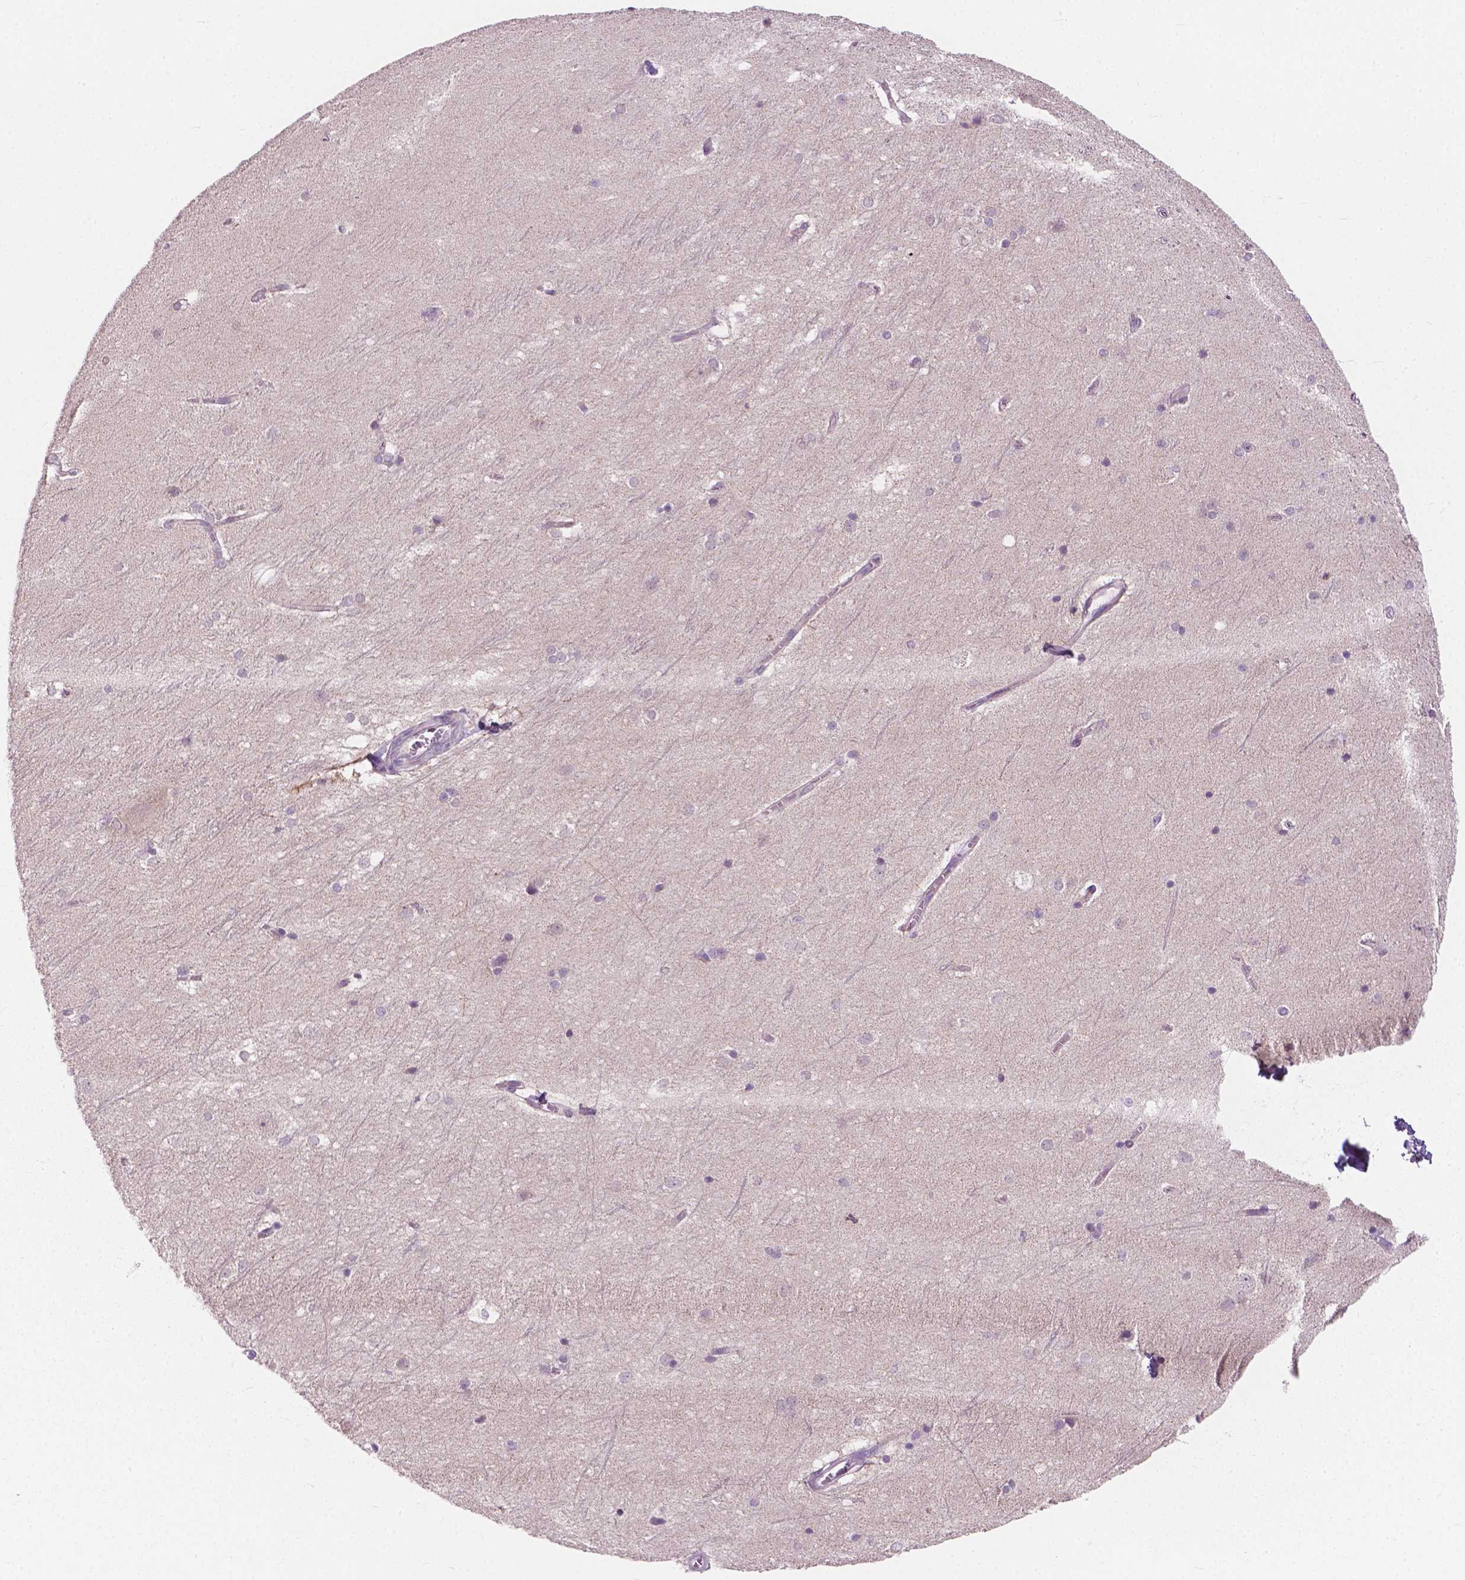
{"staining": {"intensity": "negative", "quantity": "none", "location": "none"}, "tissue": "hippocampus", "cell_type": "Glial cells", "image_type": "normal", "snomed": [{"axis": "morphology", "description": "Normal tissue, NOS"}, {"axis": "topography", "description": "Cerebral cortex"}, {"axis": "topography", "description": "Hippocampus"}], "caption": "Immunohistochemistry (IHC) of benign hippocampus exhibits no expression in glial cells. (DAB immunohistochemistry with hematoxylin counter stain).", "gene": "MZT1", "patient": {"sex": "female", "age": 19}}